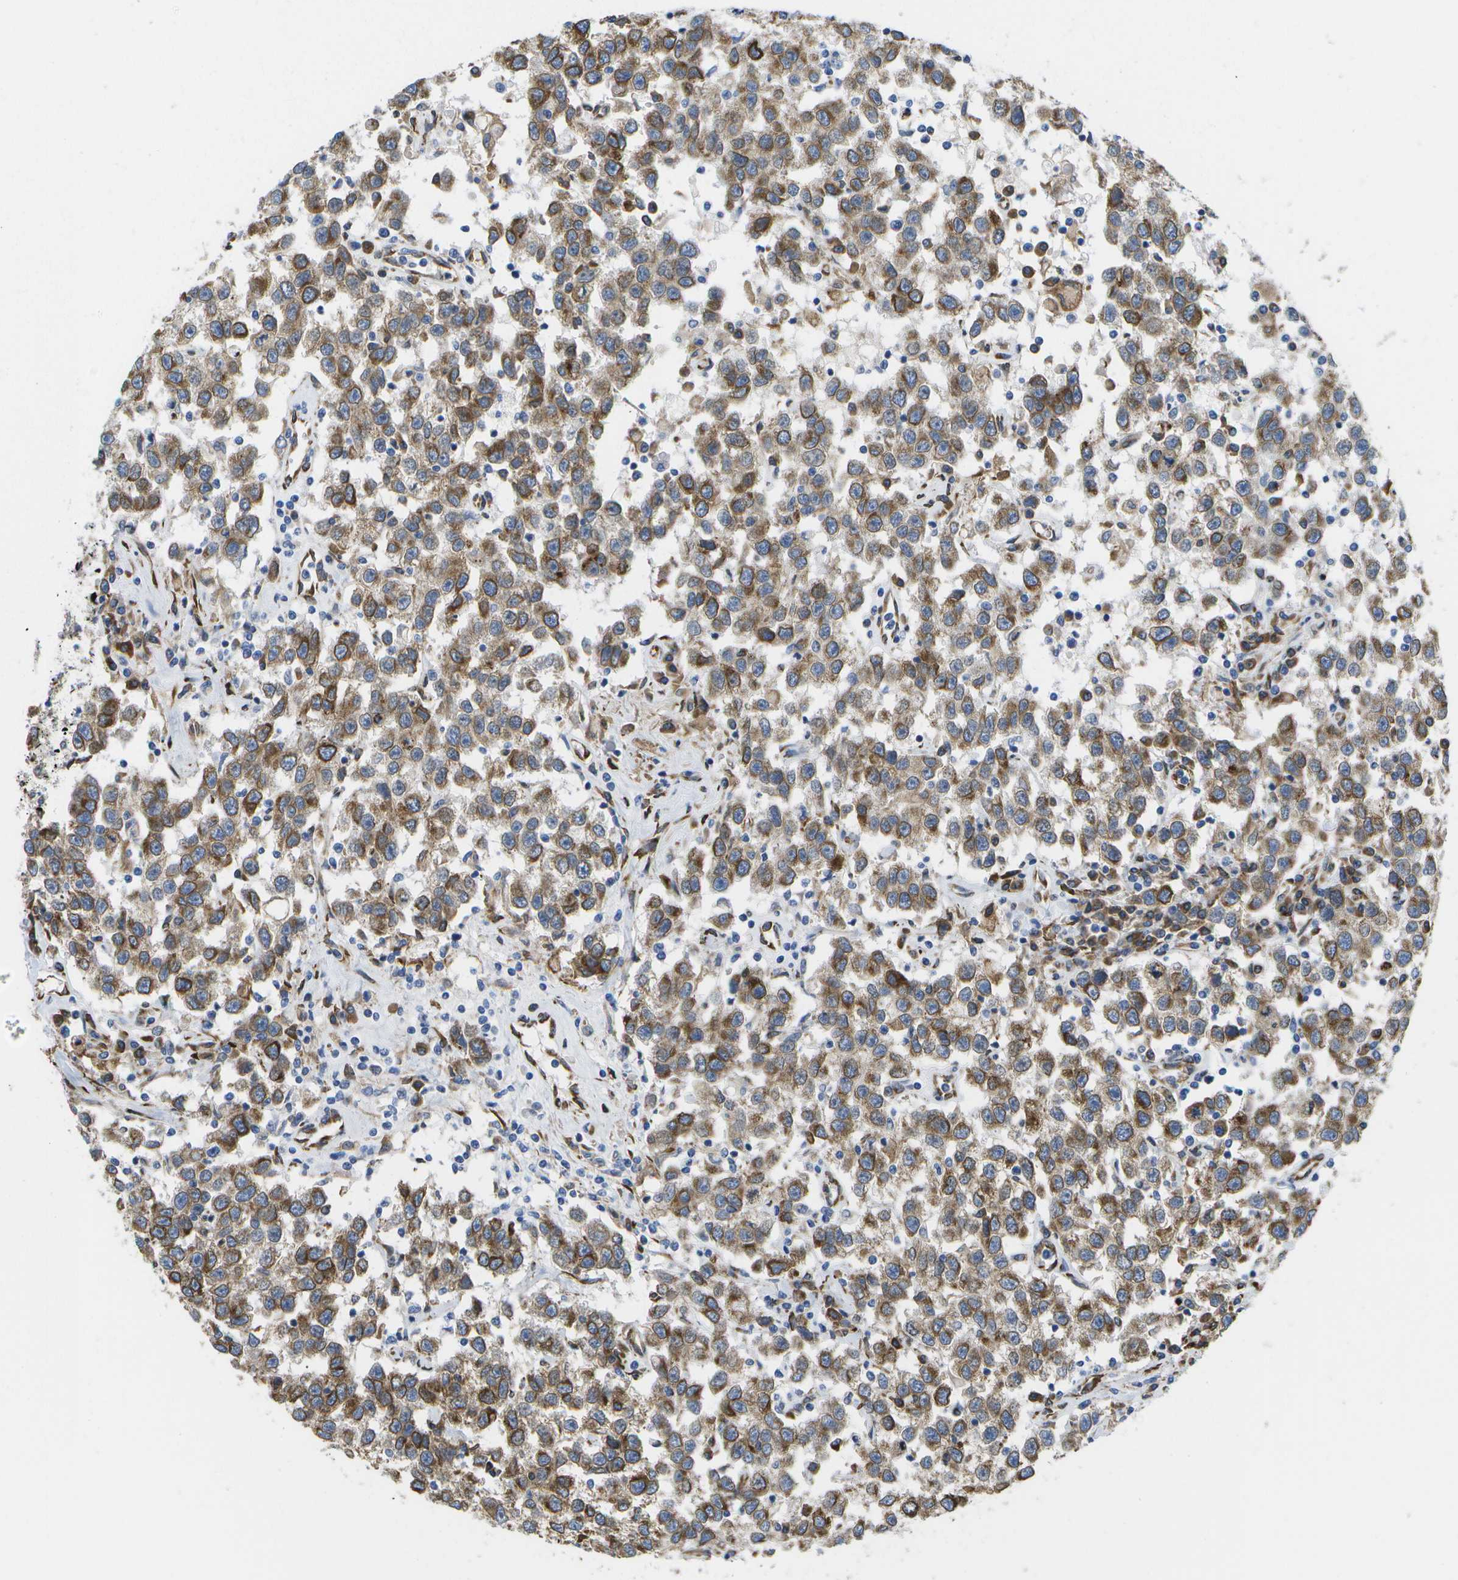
{"staining": {"intensity": "moderate", "quantity": ">75%", "location": "cytoplasmic/membranous"}, "tissue": "testis cancer", "cell_type": "Tumor cells", "image_type": "cancer", "snomed": [{"axis": "morphology", "description": "Seminoma, NOS"}, {"axis": "topography", "description": "Testis"}], "caption": "High-magnification brightfield microscopy of seminoma (testis) stained with DAB (3,3'-diaminobenzidine) (brown) and counterstained with hematoxylin (blue). tumor cells exhibit moderate cytoplasmic/membranous expression is present in about>75% of cells.", "gene": "ZDHHC17", "patient": {"sex": "male", "age": 41}}